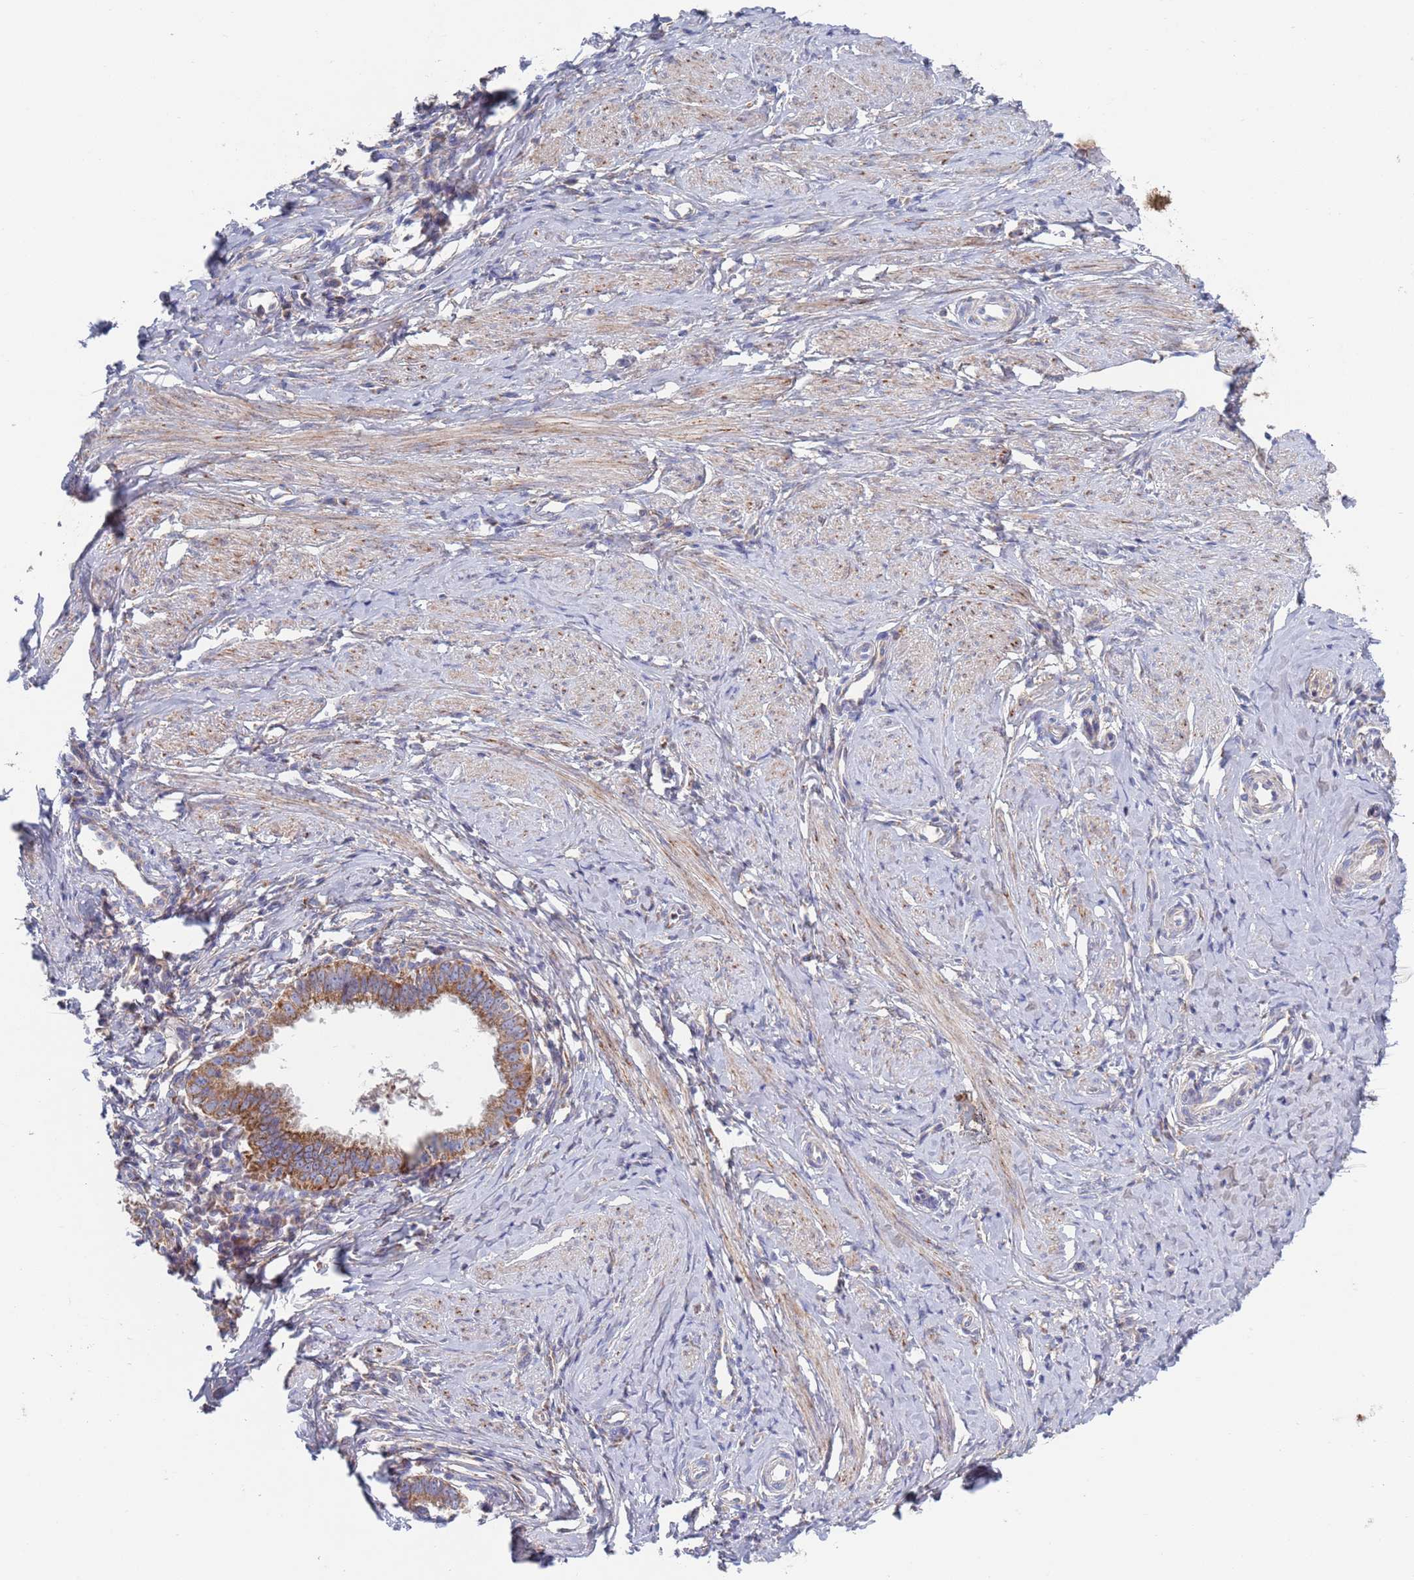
{"staining": {"intensity": "moderate", "quantity": ">75%", "location": "cytoplasmic/membranous"}, "tissue": "cervical cancer", "cell_type": "Tumor cells", "image_type": "cancer", "snomed": [{"axis": "morphology", "description": "Adenocarcinoma, NOS"}, {"axis": "topography", "description": "Cervix"}], "caption": "The image shows immunohistochemical staining of cervical cancer. There is moderate cytoplasmic/membranous positivity is appreciated in about >75% of tumor cells.", "gene": "CHCHD6", "patient": {"sex": "female", "age": 36}}